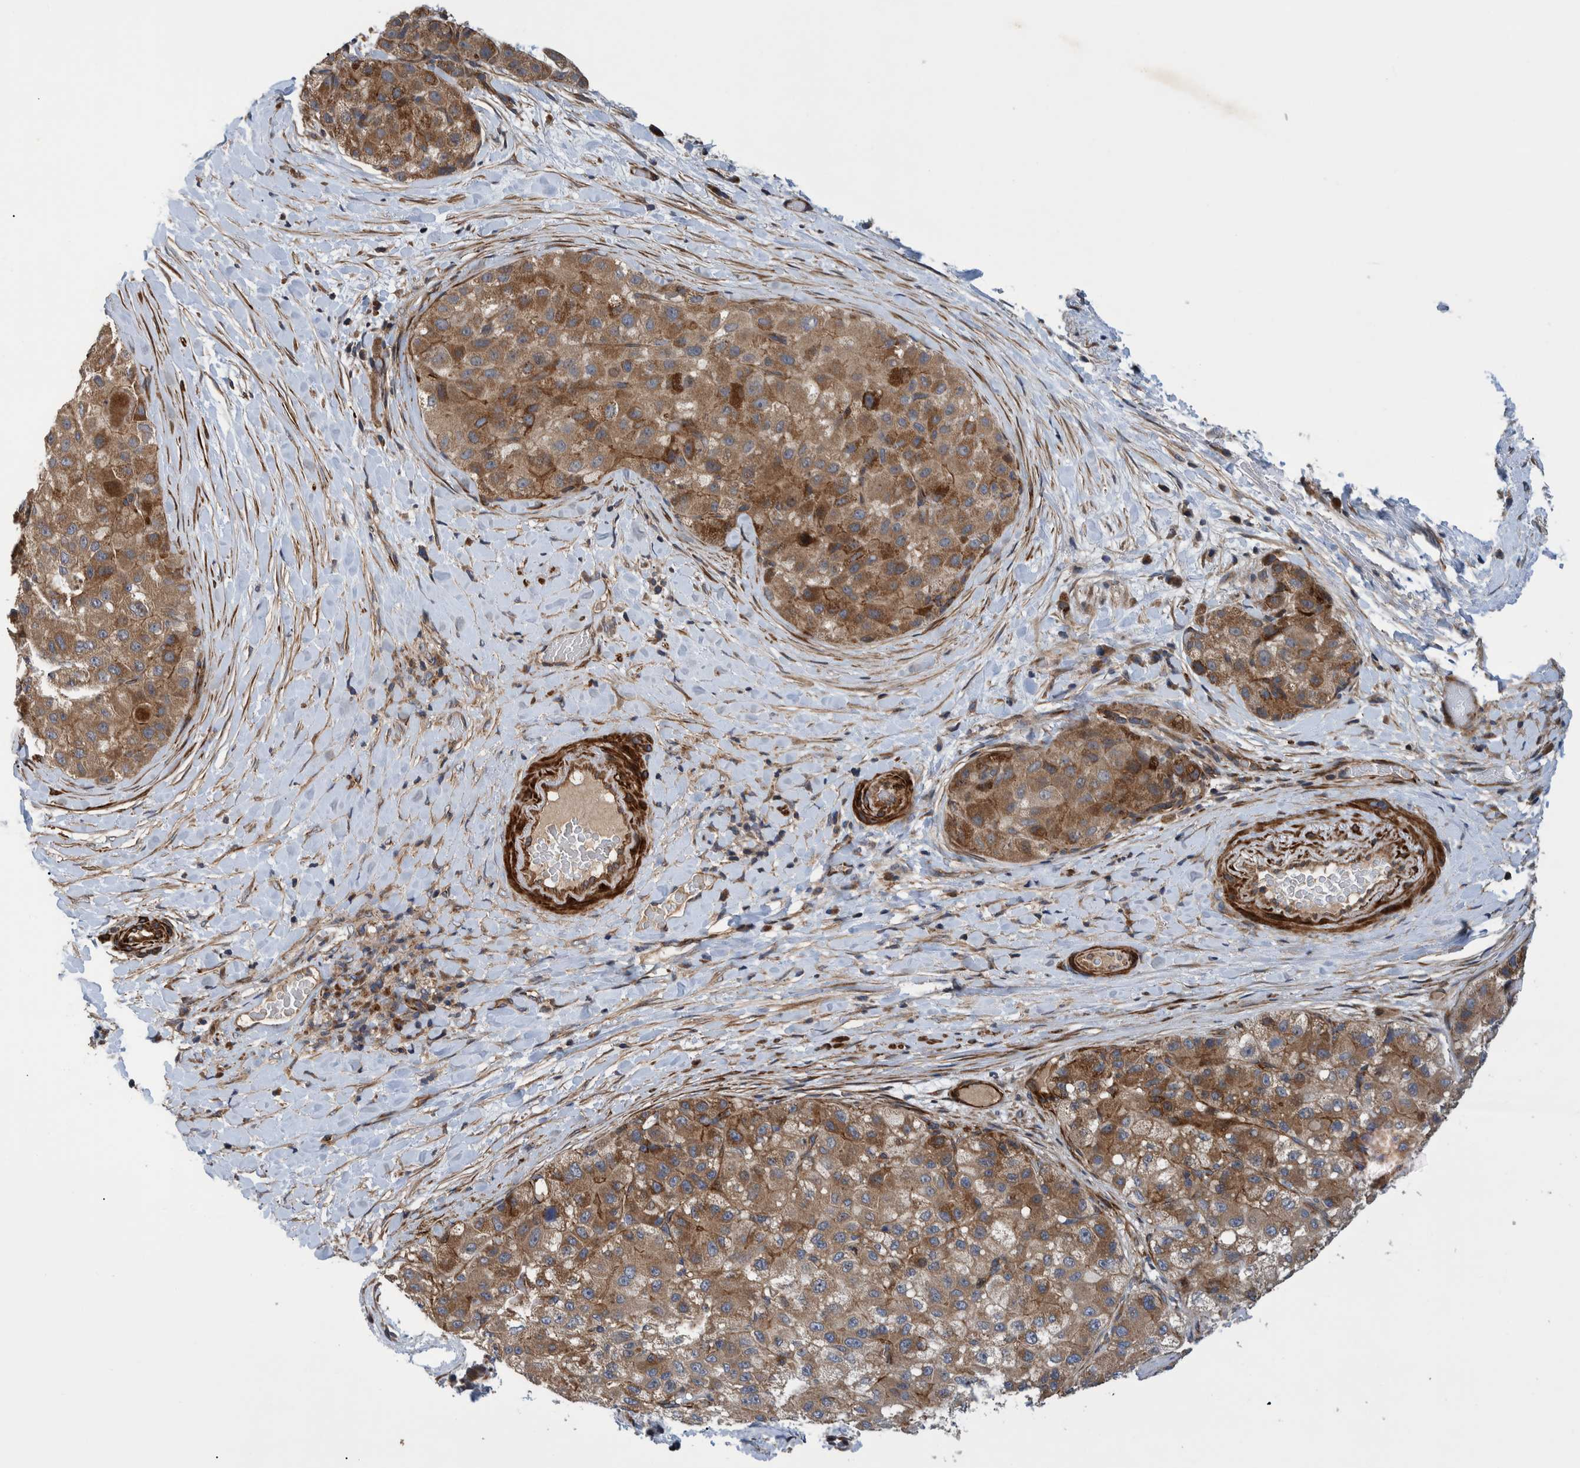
{"staining": {"intensity": "moderate", "quantity": ">75%", "location": "cytoplasmic/membranous"}, "tissue": "liver cancer", "cell_type": "Tumor cells", "image_type": "cancer", "snomed": [{"axis": "morphology", "description": "Carcinoma, Hepatocellular, NOS"}, {"axis": "topography", "description": "Liver"}], "caption": "Hepatocellular carcinoma (liver) tissue shows moderate cytoplasmic/membranous staining in approximately >75% of tumor cells, visualized by immunohistochemistry.", "gene": "GRPEL2", "patient": {"sex": "male", "age": 80}}